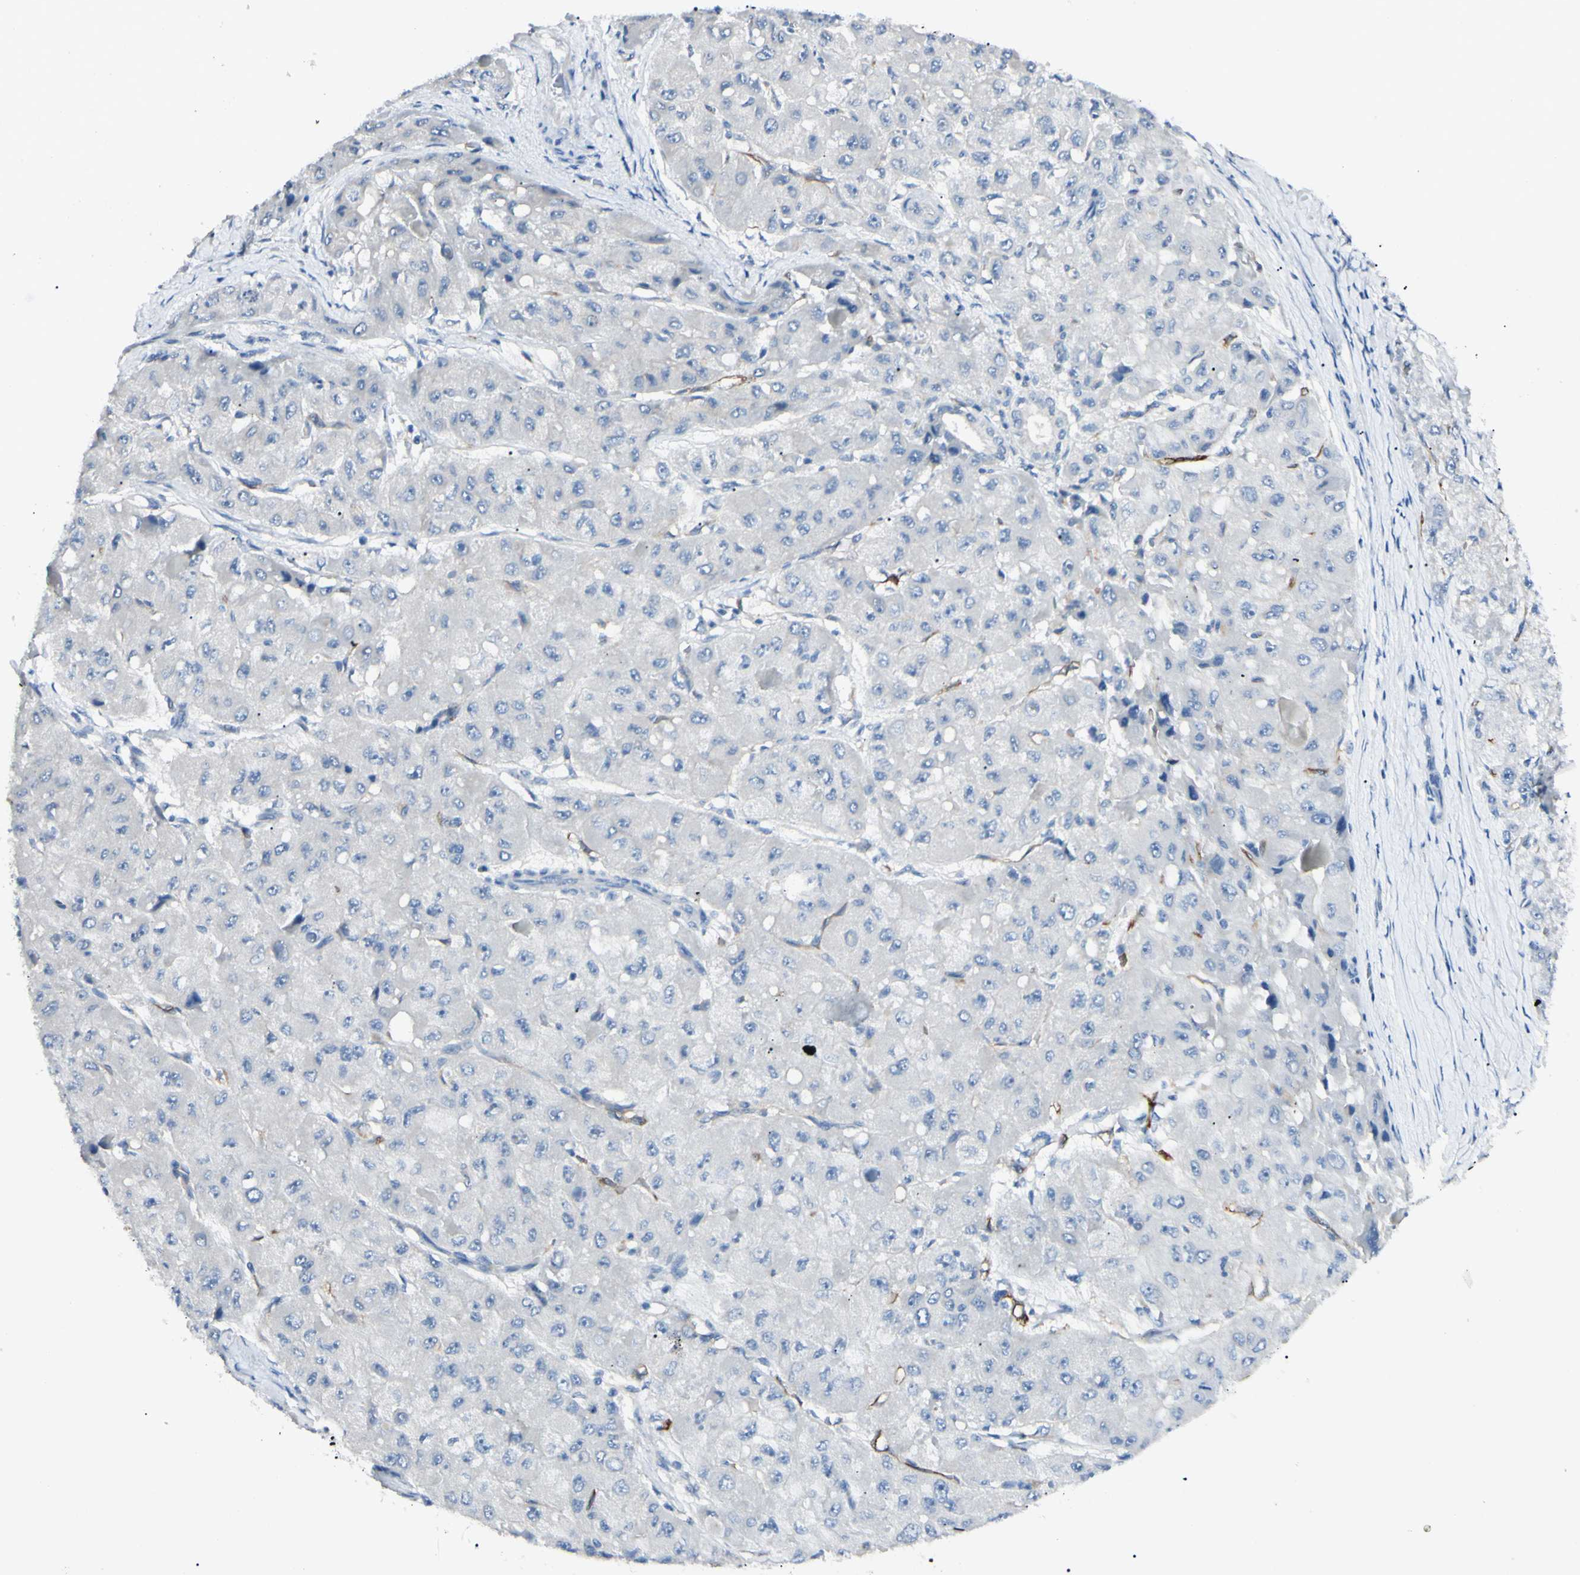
{"staining": {"intensity": "negative", "quantity": "none", "location": "none"}, "tissue": "liver cancer", "cell_type": "Tumor cells", "image_type": "cancer", "snomed": [{"axis": "morphology", "description": "Carcinoma, Hepatocellular, NOS"}, {"axis": "topography", "description": "Liver"}], "caption": "Tumor cells show no significant positivity in hepatocellular carcinoma (liver).", "gene": "FOLH1", "patient": {"sex": "male", "age": 80}}